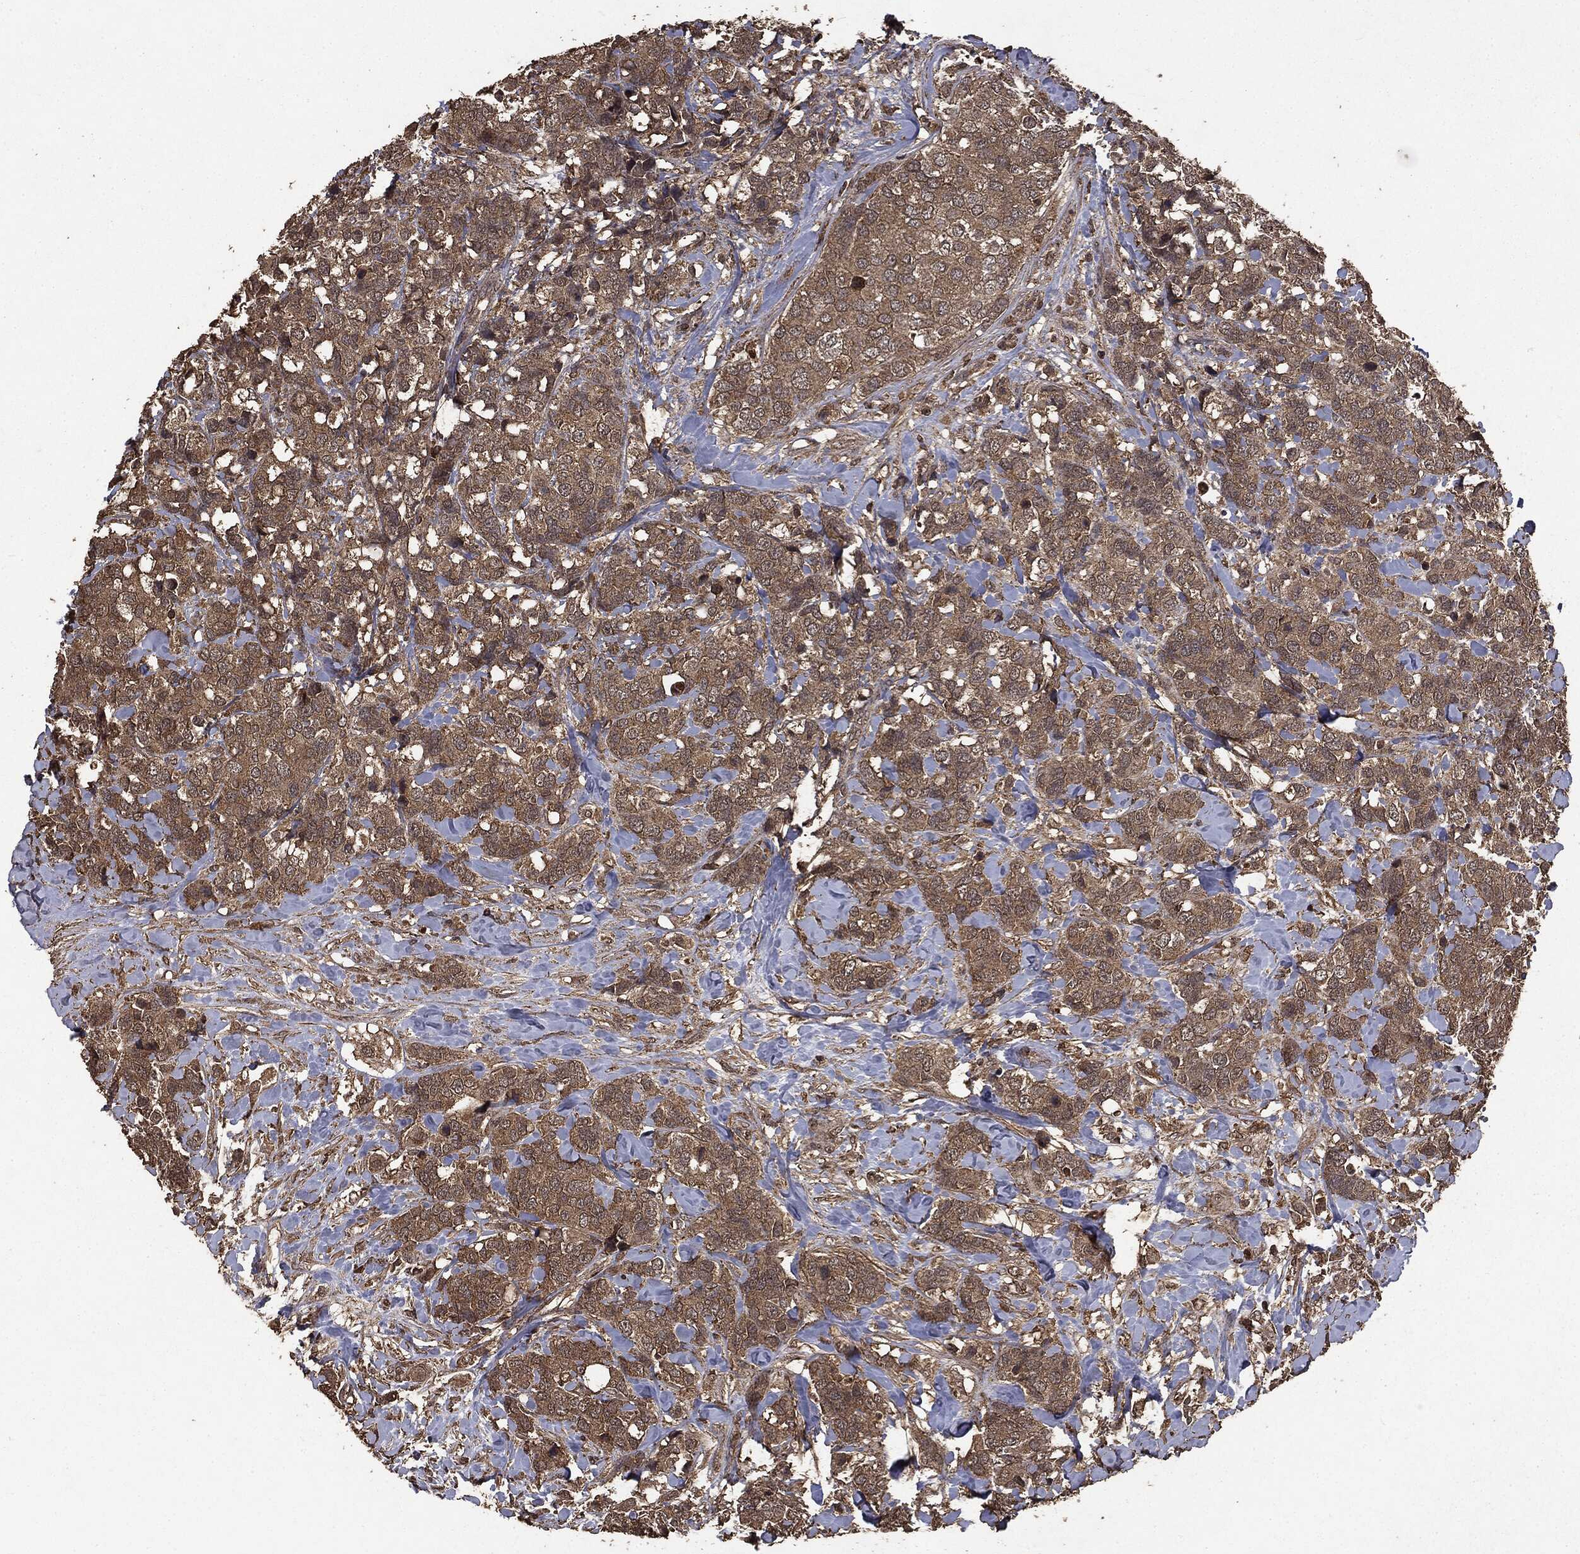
{"staining": {"intensity": "moderate", "quantity": ">75%", "location": "cytoplasmic/membranous"}, "tissue": "breast cancer", "cell_type": "Tumor cells", "image_type": "cancer", "snomed": [{"axis": "morphology", "description": "Lobular carcinoma"}, {"axis": "topography", "description": "Breast"}], "caption": "There is medium levels of moderate cytoplasmic/membranous staining in tumor cells of lobular carcinoma (breast), as demonstrated by immunohistochemical staining (brown color).", "gene": "NME1", "patient": {"sex": "female", "age": 59}}